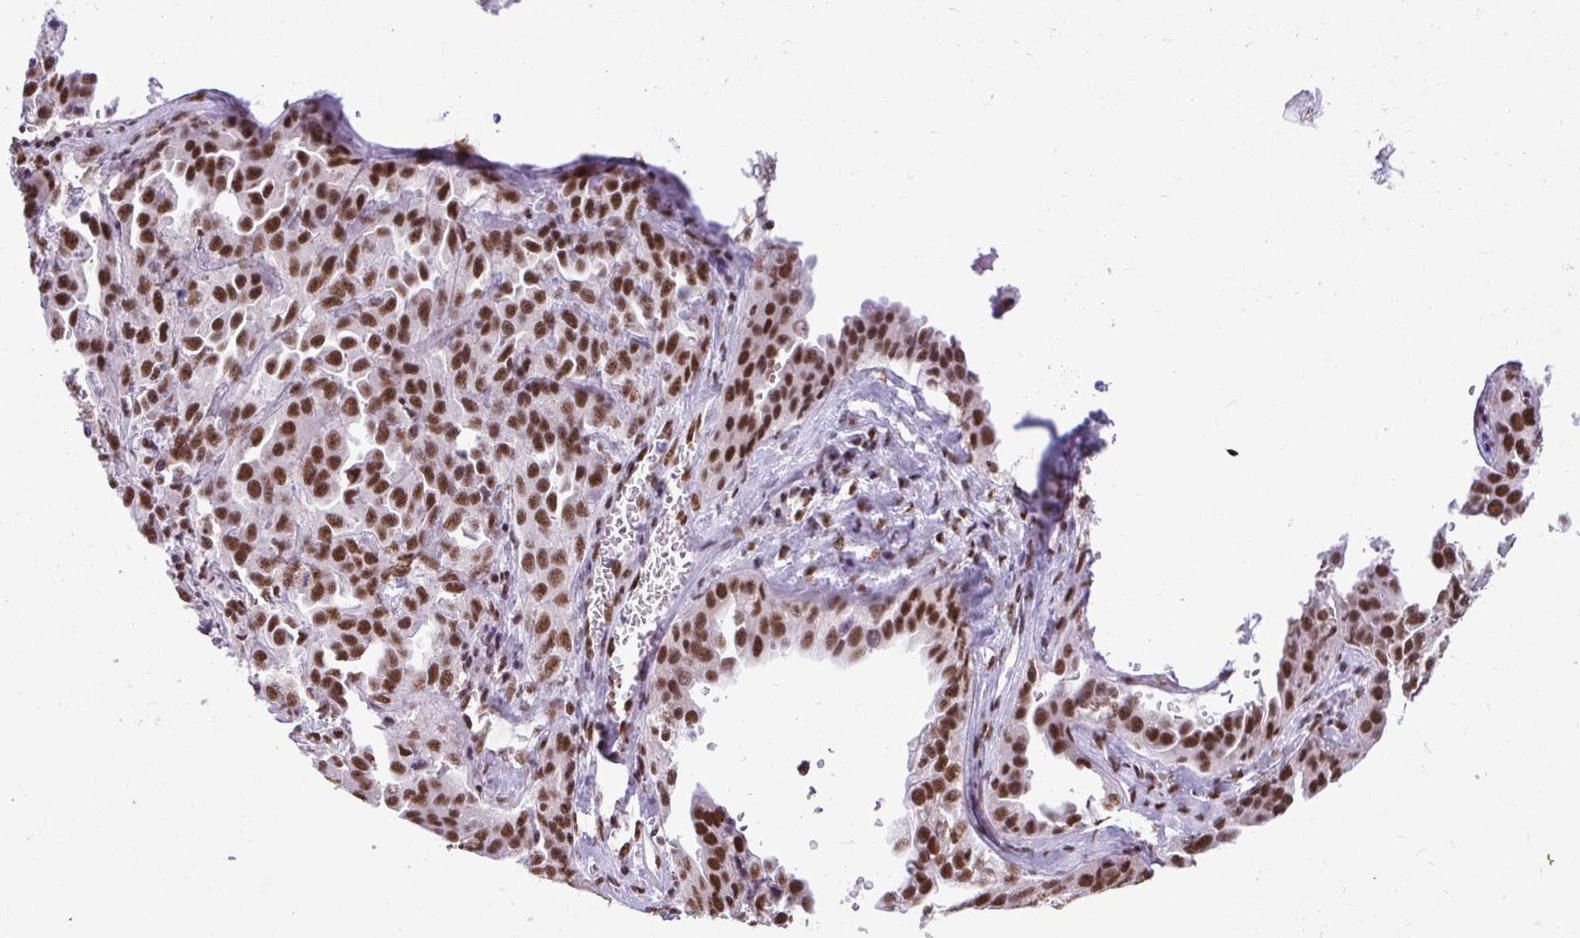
{"staining": {"intensity": "strong", "quantity": ">75%", "location": "nuclear"}, "tissue": "ovarian cancer", "cell_type": "Tumor cells", "image_type": "cancer", "snomed": [{"axis": "morphology", "description": "Cystadenocarcinoma, serous, NOS"}, {"axis": "topography", "description": "Ovary"}], "caption": "Ovarian cancer (serous cystadenocarcinoma) tissue displays strong nuclear expression in about >75% of tumor cells, visualized by immunohistochemistry.", "gene": "PRPF19", "patient": {"sex": "female", "age": 75}}